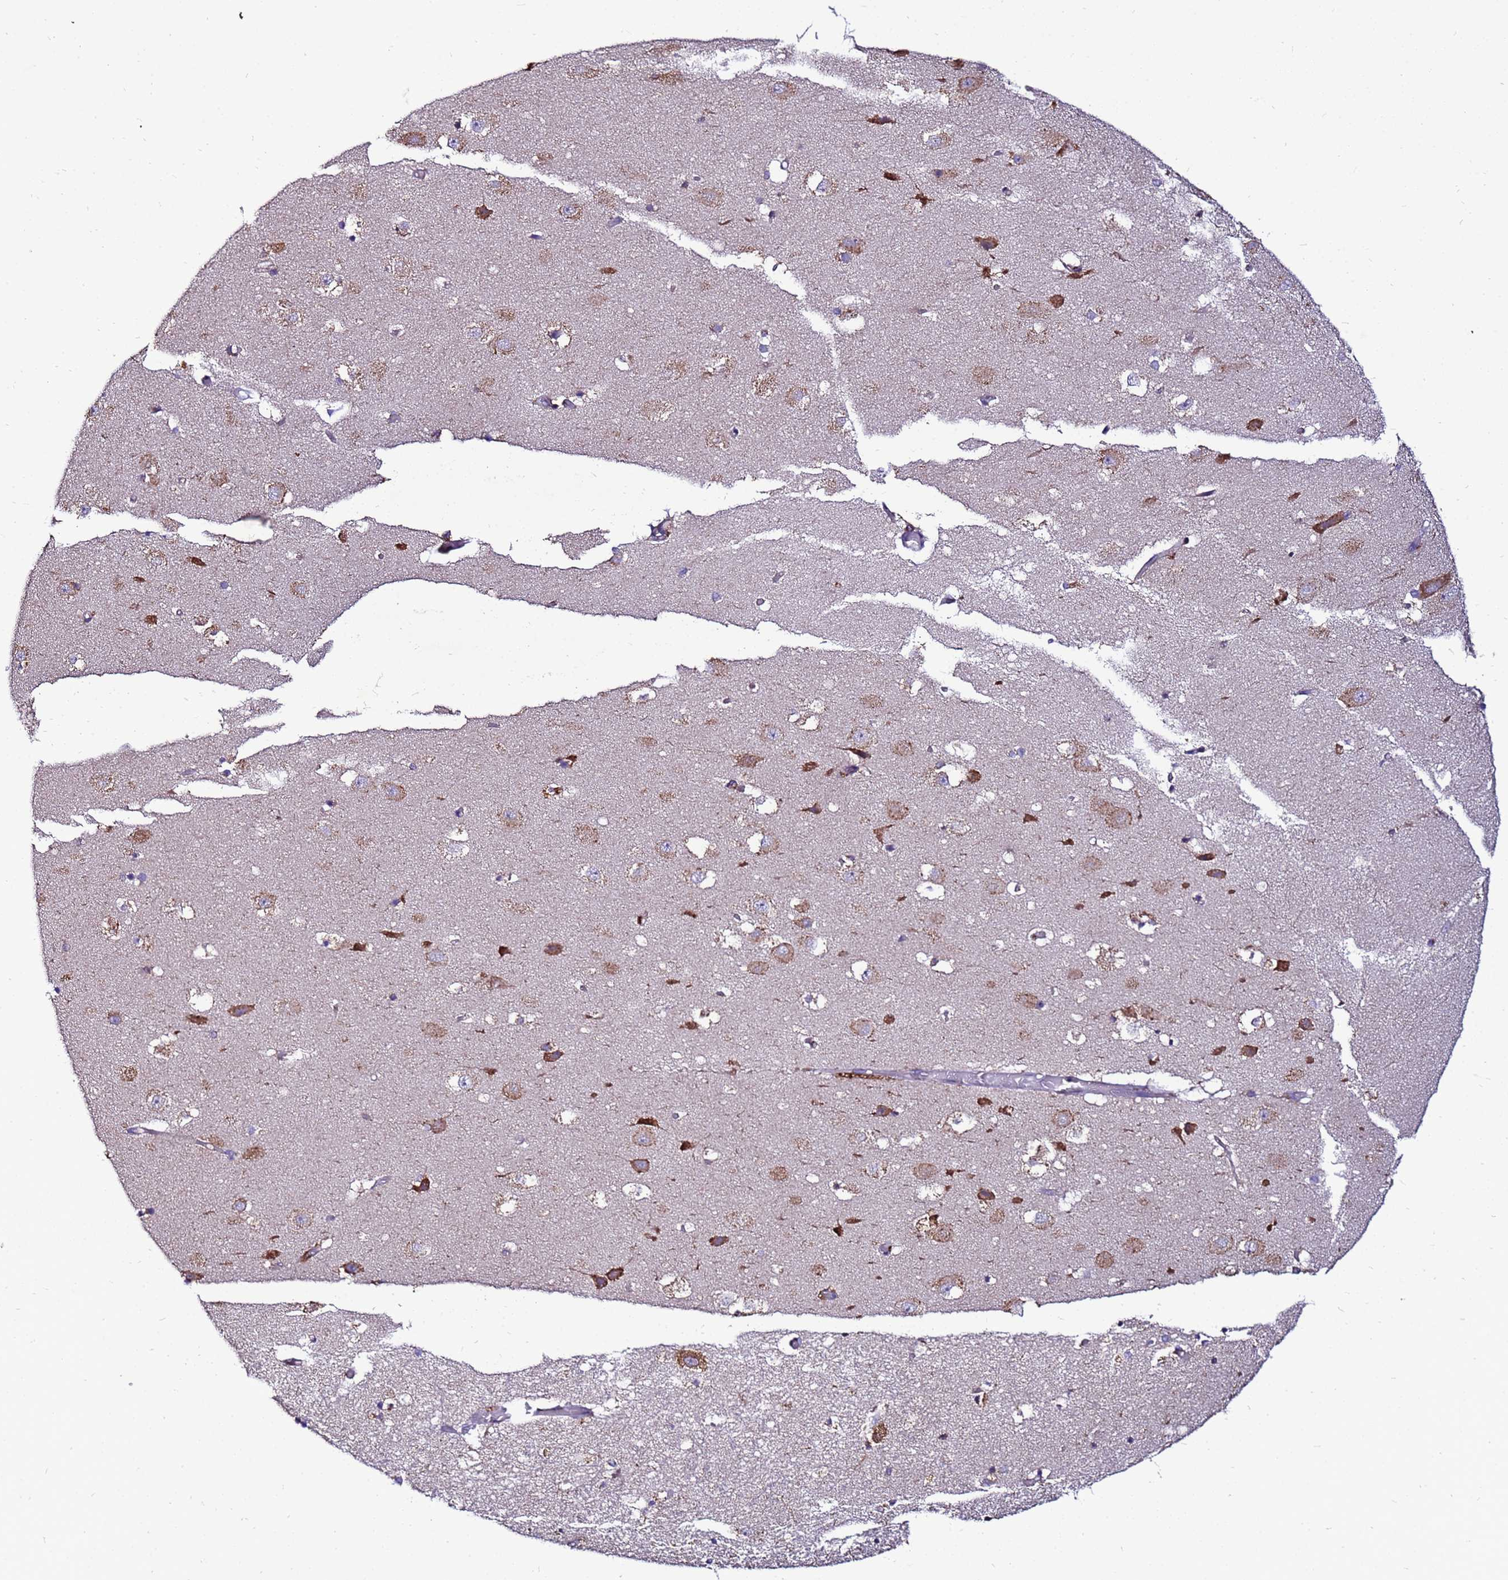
{"staining": {"intensity": "moderate", "quantity": "<25%", "location": "cytoplasmic/membranous"}, "tissue": "hippocampus", "cell_type": "Glial cells", "image_type": "normal", "snomed": [{"axis": "morphology", "description": "Normal tissue, NOS"}, {"axis": "topography", "description": "Hippocampus"}], "caption": "Brown immunohistochemical staining in unremarkable hippocampus demonstrates moderate cytoplasmic/membranous positivity in approximately <25% of glial cells.", "gene": "ANTKMT", "patient": {"sex": "female", "age": 52}}